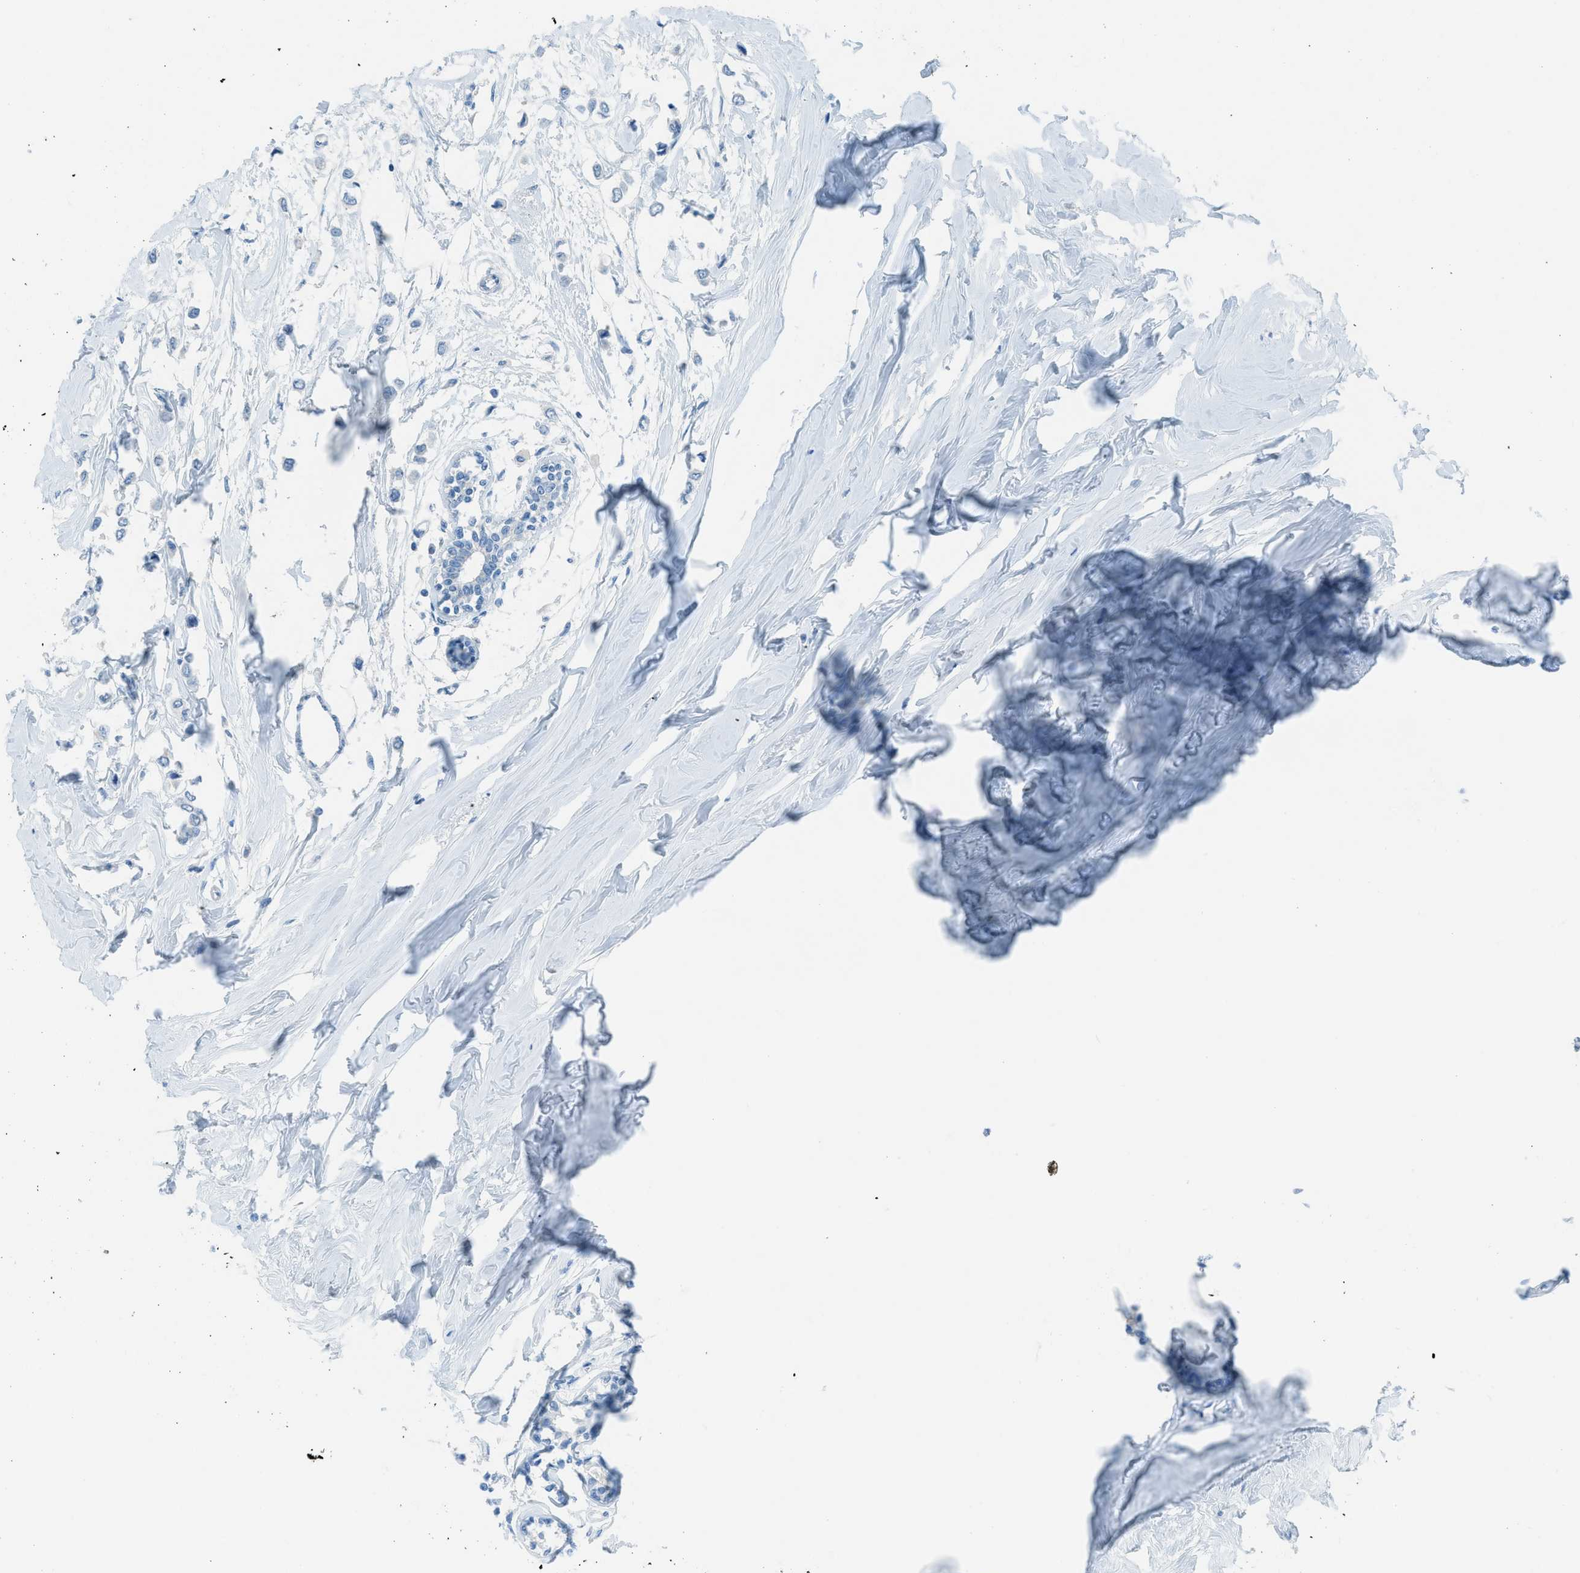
{"staining": {"intensity": "negative", "quantity": "none", "location": "none"}, "tissue": "breast cancer", "cell_type": "Tumor cells", "image_type": "cancer", "snomed": [{"axis": "morphology", "description": "Lobular carcinoma"}, {"axis": "topography", "description": "Breast"}], "caption": "Immunohistochemistry histopathology image of human lobular carcinoma (breast) stained for a protein (brown), which displays no staining in tumor cells.", "gene": "ACAN", "patient": {"sex": "female", "age": 51}}